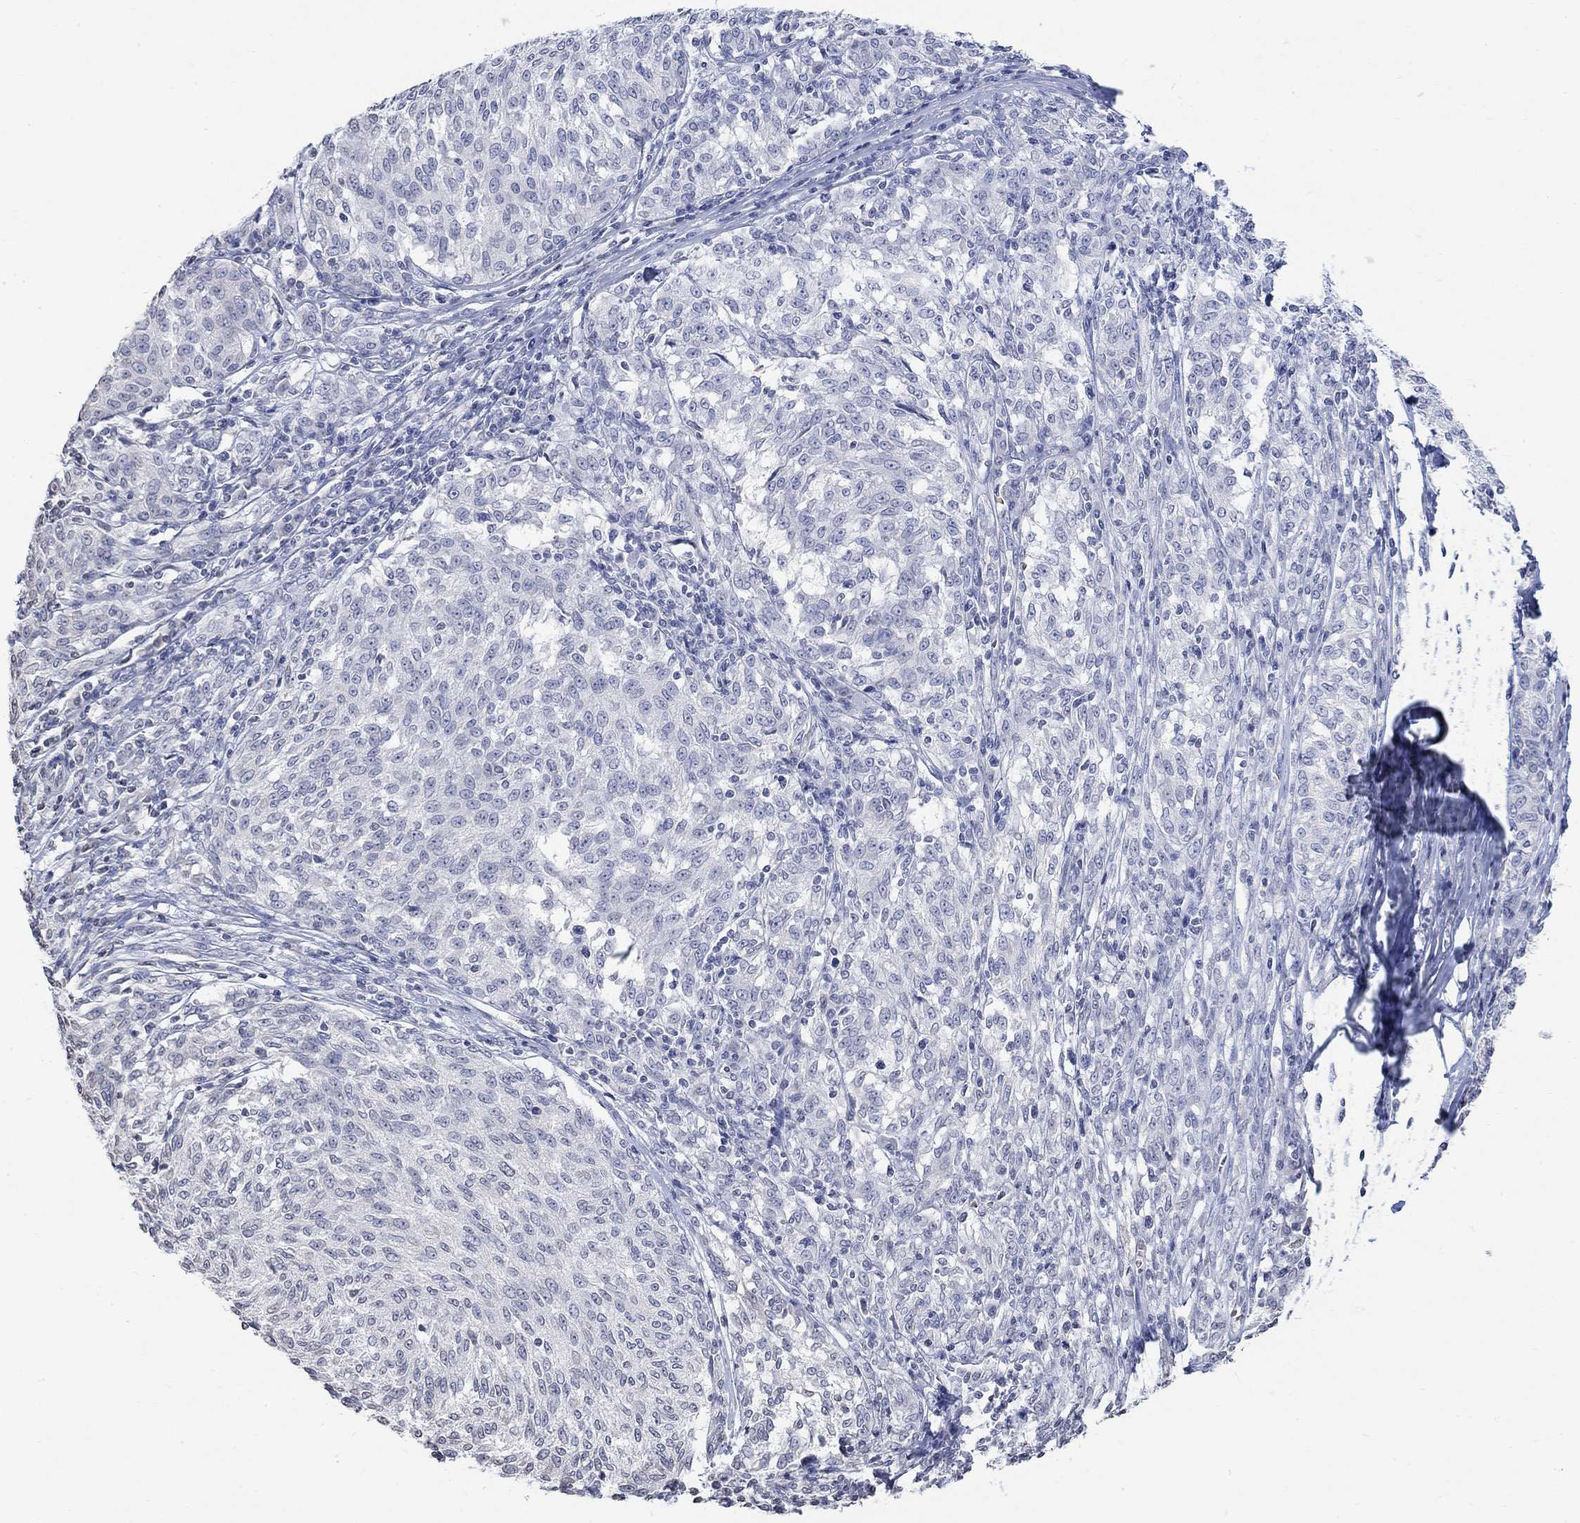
{"staining": {"intensity": "negative", "quantity": "none", "location": "none"}, "tissue": "melanoma", "cell_type": "Tumor cells", "image_type": "cancer", "snomed": [{"axis": "morphology", "description": "Malignant melanoma, NOS"}, {"axis": "topography", "description": "Skin"}], "caption": "Tumor cells are negative for brown protein staining in melanoma. (DAB (3,3'-diaminobenzidine) immunohistochemistry with hematoxylin counter stain).", "gene": "TMEM255A", "patient": {"sex": "female", "age": 72}}